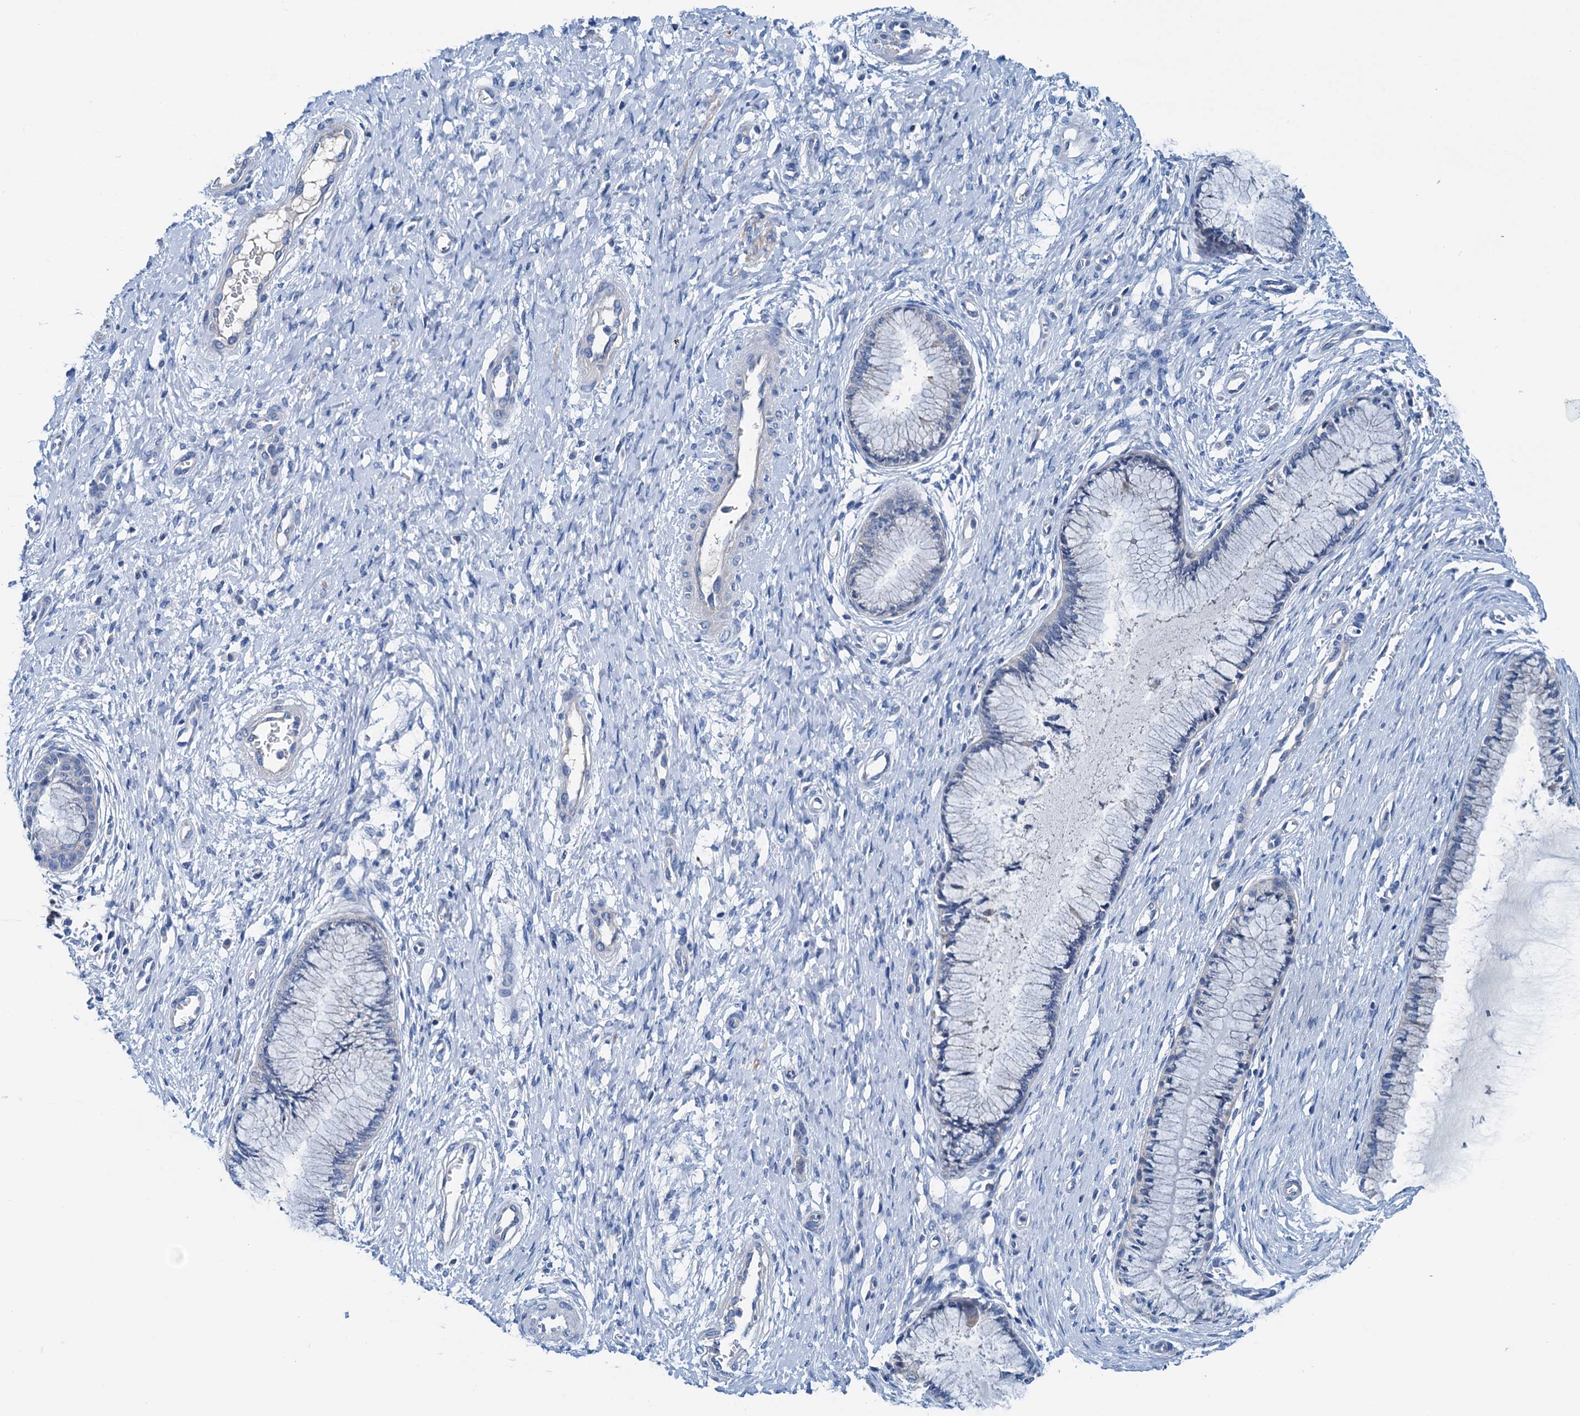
{"staining": {"intensity": "negative", "quantity": "none", "location": "none"}, "tissue": "cervix", "cell_type": "Glandular cells", "image_type": "normal", "snomed": [{"axis": "morphology", "description": "Normal tissue, NOS"}, {"axis": "topography", "description": "Cervix"}], "caption": "A histopathology image of cervix stained for a protein exhibits no brown staining in glandular cells.", "gene": "KNDC1", "patient": {"sex": "female", "age": 55}}